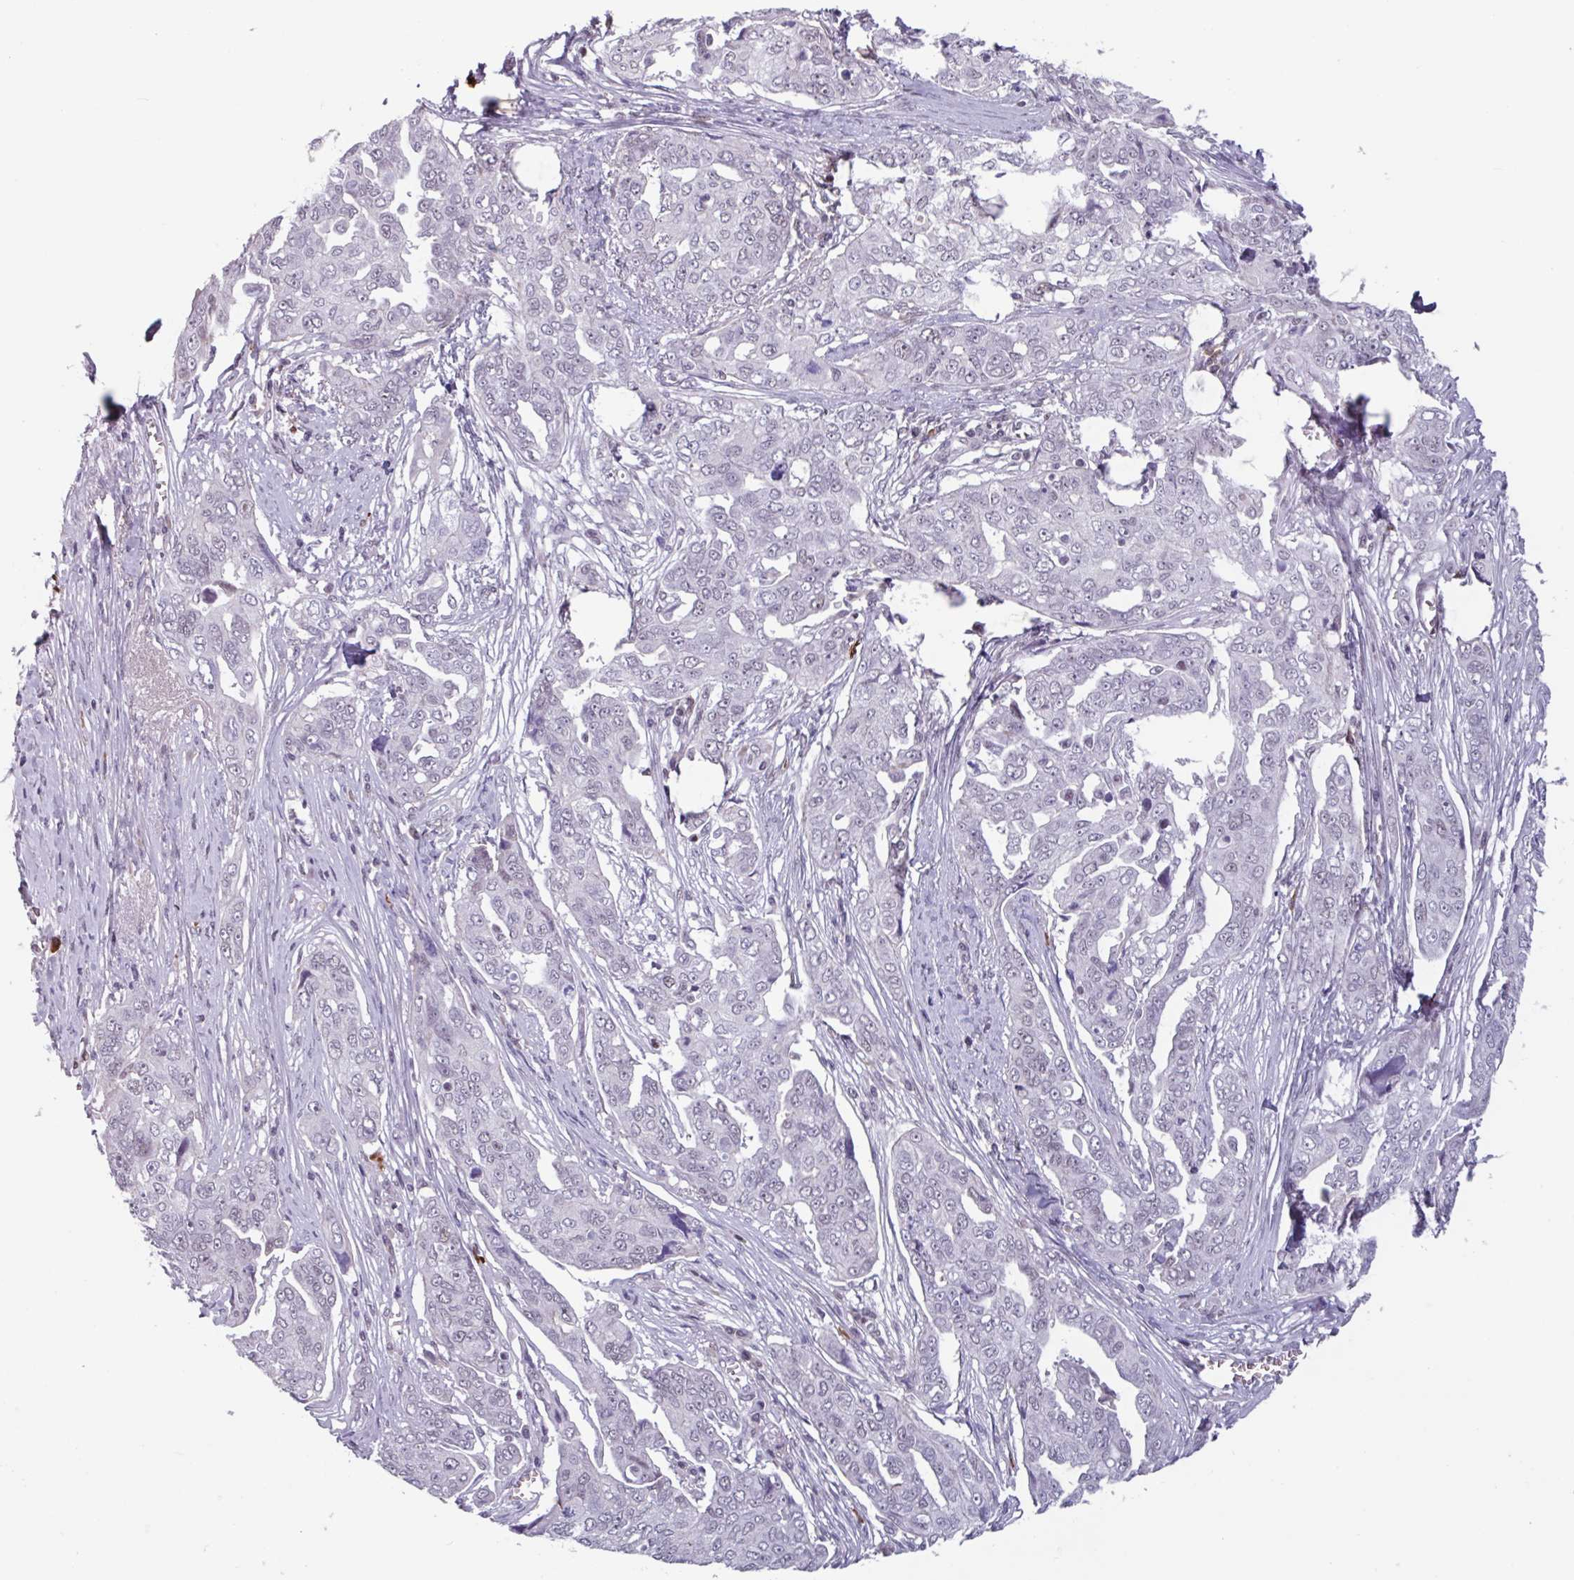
{"staining": {"intensity": "negative", "quantity": "none", "location": "none"}, "tissue": "ovarian cancer", "cell_type": "Tumor cells", "image_type": "cancer", "snomed": [{"axis": "morphology", "description": "Carcinoma, endometroid"}, {"axis": "topography", "description": "Ovary"}], "caption": "An immunohistochemistry image of ovarian cancer (endometroid carcinoma) is shown. There is no staining in tumor cells of ovarian cancer (endometroid carcinoma). (DAB immunohistochemistry with hematoxylin counter stain).", "gene": "ZNF575", "patient": {"sex": "female", "age": 70}}